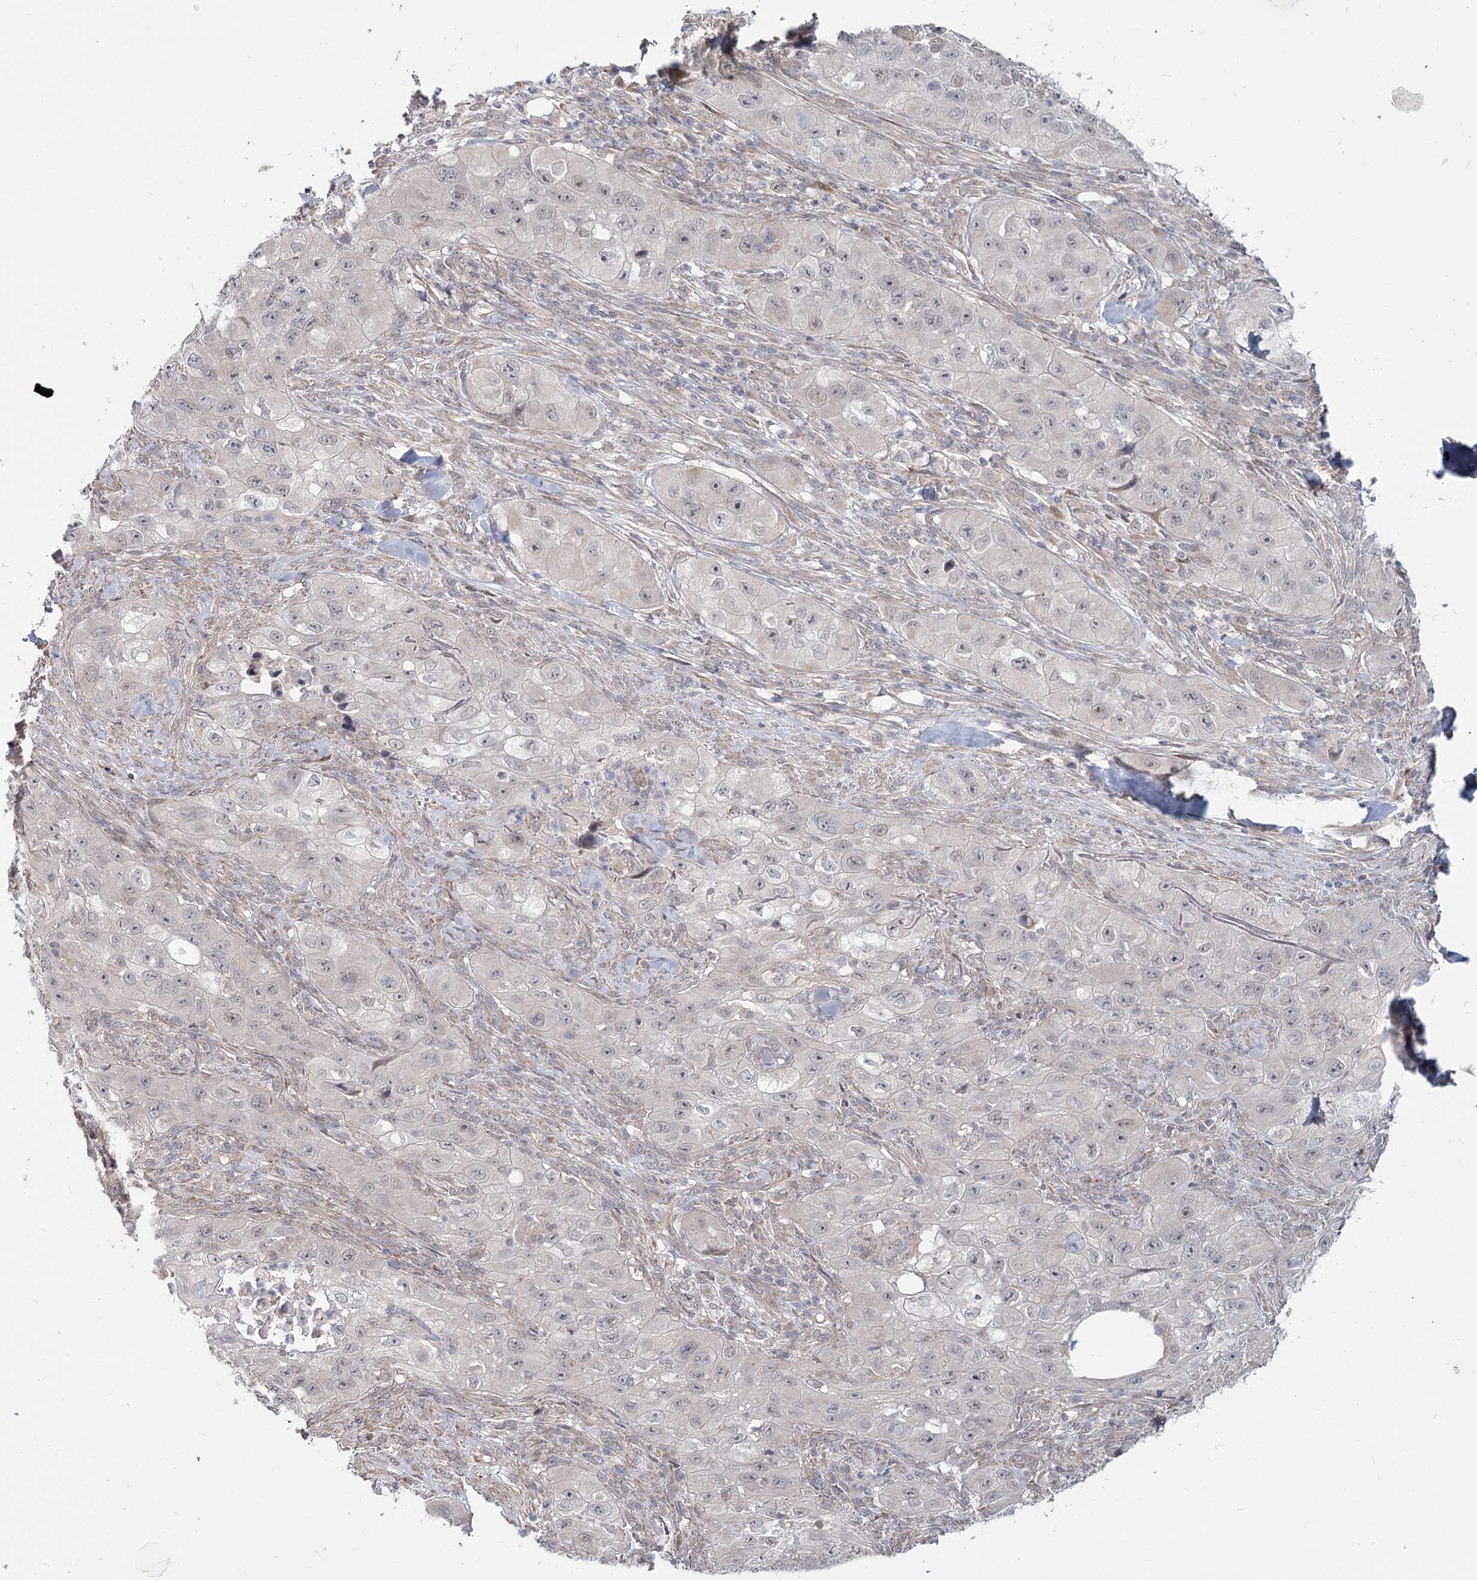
{"staining": {"intensity": "negative", "quantity": "none", "location": "none"}, "tissue": "skin cancer", "cell_type": "Tumor cells", "image_type": "cancer", "snomed": [{"axis": "morphology", "description": "Squamous cell carcinoma, NOS"}, {"axis": "topography", "description": "Skin"}, {"axis": "topography", "description": "Subcutis"}], "caption": "The photomicrograph reveals no staining of tumor cells in skin cancer (squamous cell carcinoma).", "gene": "TBC1D9B", "patient": {"sex": "male", "age": 73}}